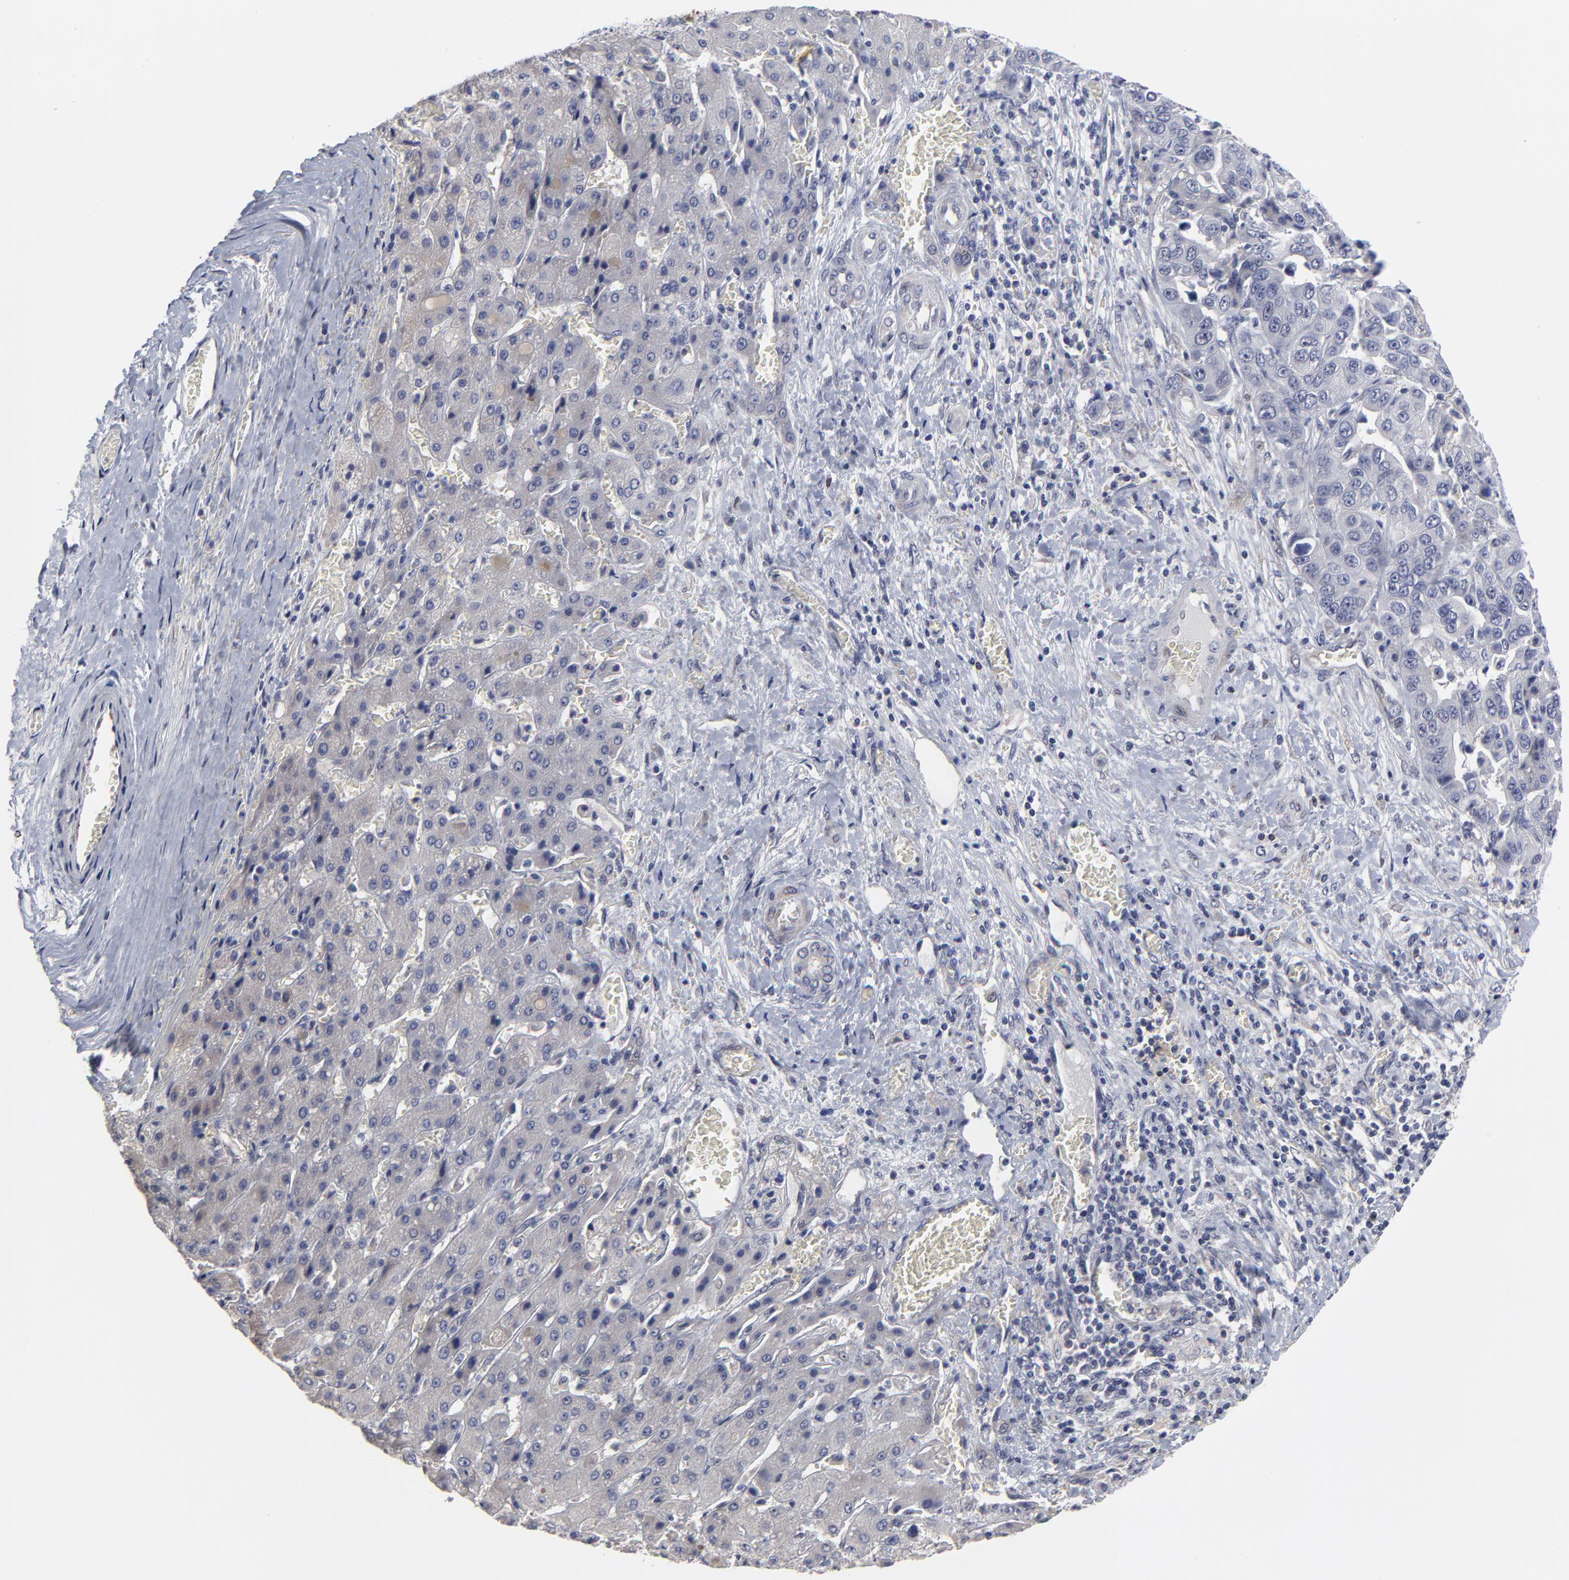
{"staining": {"intensity": "negative", "quantity": "none", "location": "none"}, "tissue": "liver cancer", "cell_type": "Tumor cells", "image_type": "cancer", "snomed": [{"axis": "morphology", "description": "Cholangiocarcinoma"}, {"axis": "topography", "description": "Liver"}], "caption": "Tumor cells show no significant protein staining in liver cholangiocarcinoma.", "gene": "MAGEA10", "patient": {"sex": "female", "age": 52}}